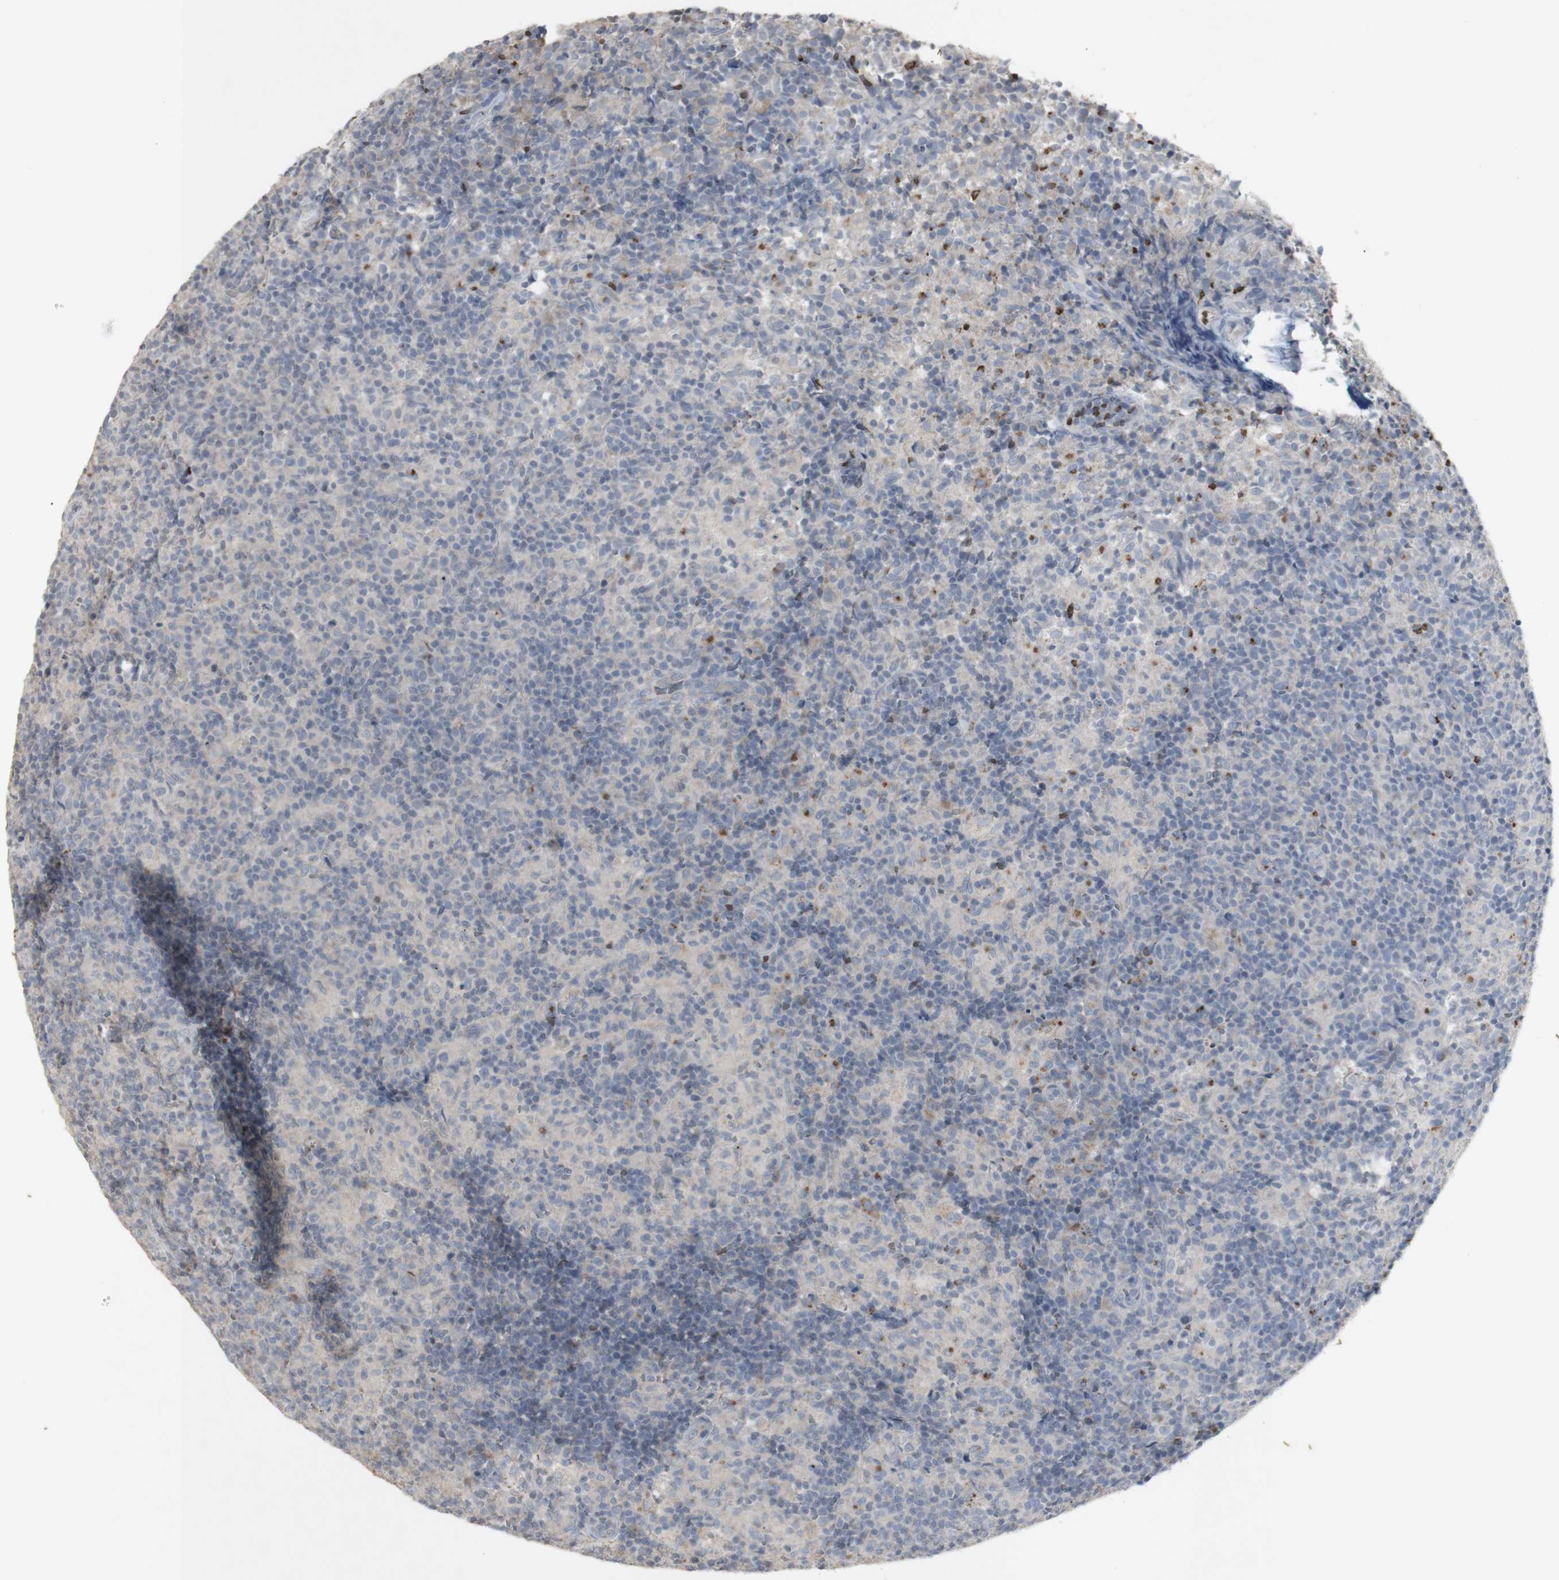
{"staining": {"intensity": "negative", "quantity": "none", "location": "none"}, "tissue": "lymph node", "cell_type": "Germinal center cells", "image_type": "normal", "snomed": [{"axis": "morphology", "description": "Normal tissue, NOS"}, {"axis": "morphology", "description": "Inflammation, NOS"}, {"axis": "topography", "description": "Lymph node"}], "caption": "IHC image of normal lymph node: human lymph node stained with DAB (3,3'-diaminobenzidine) displays no significant protein positivity in germinal center cells. The staining was performed using DAB to visualize the protein expression in brown, while the nuclei were stained in blue with hematoxylin (Magnification: 20x).", "gene": "INS", "patient": {"sex": "male", "age": 55}}